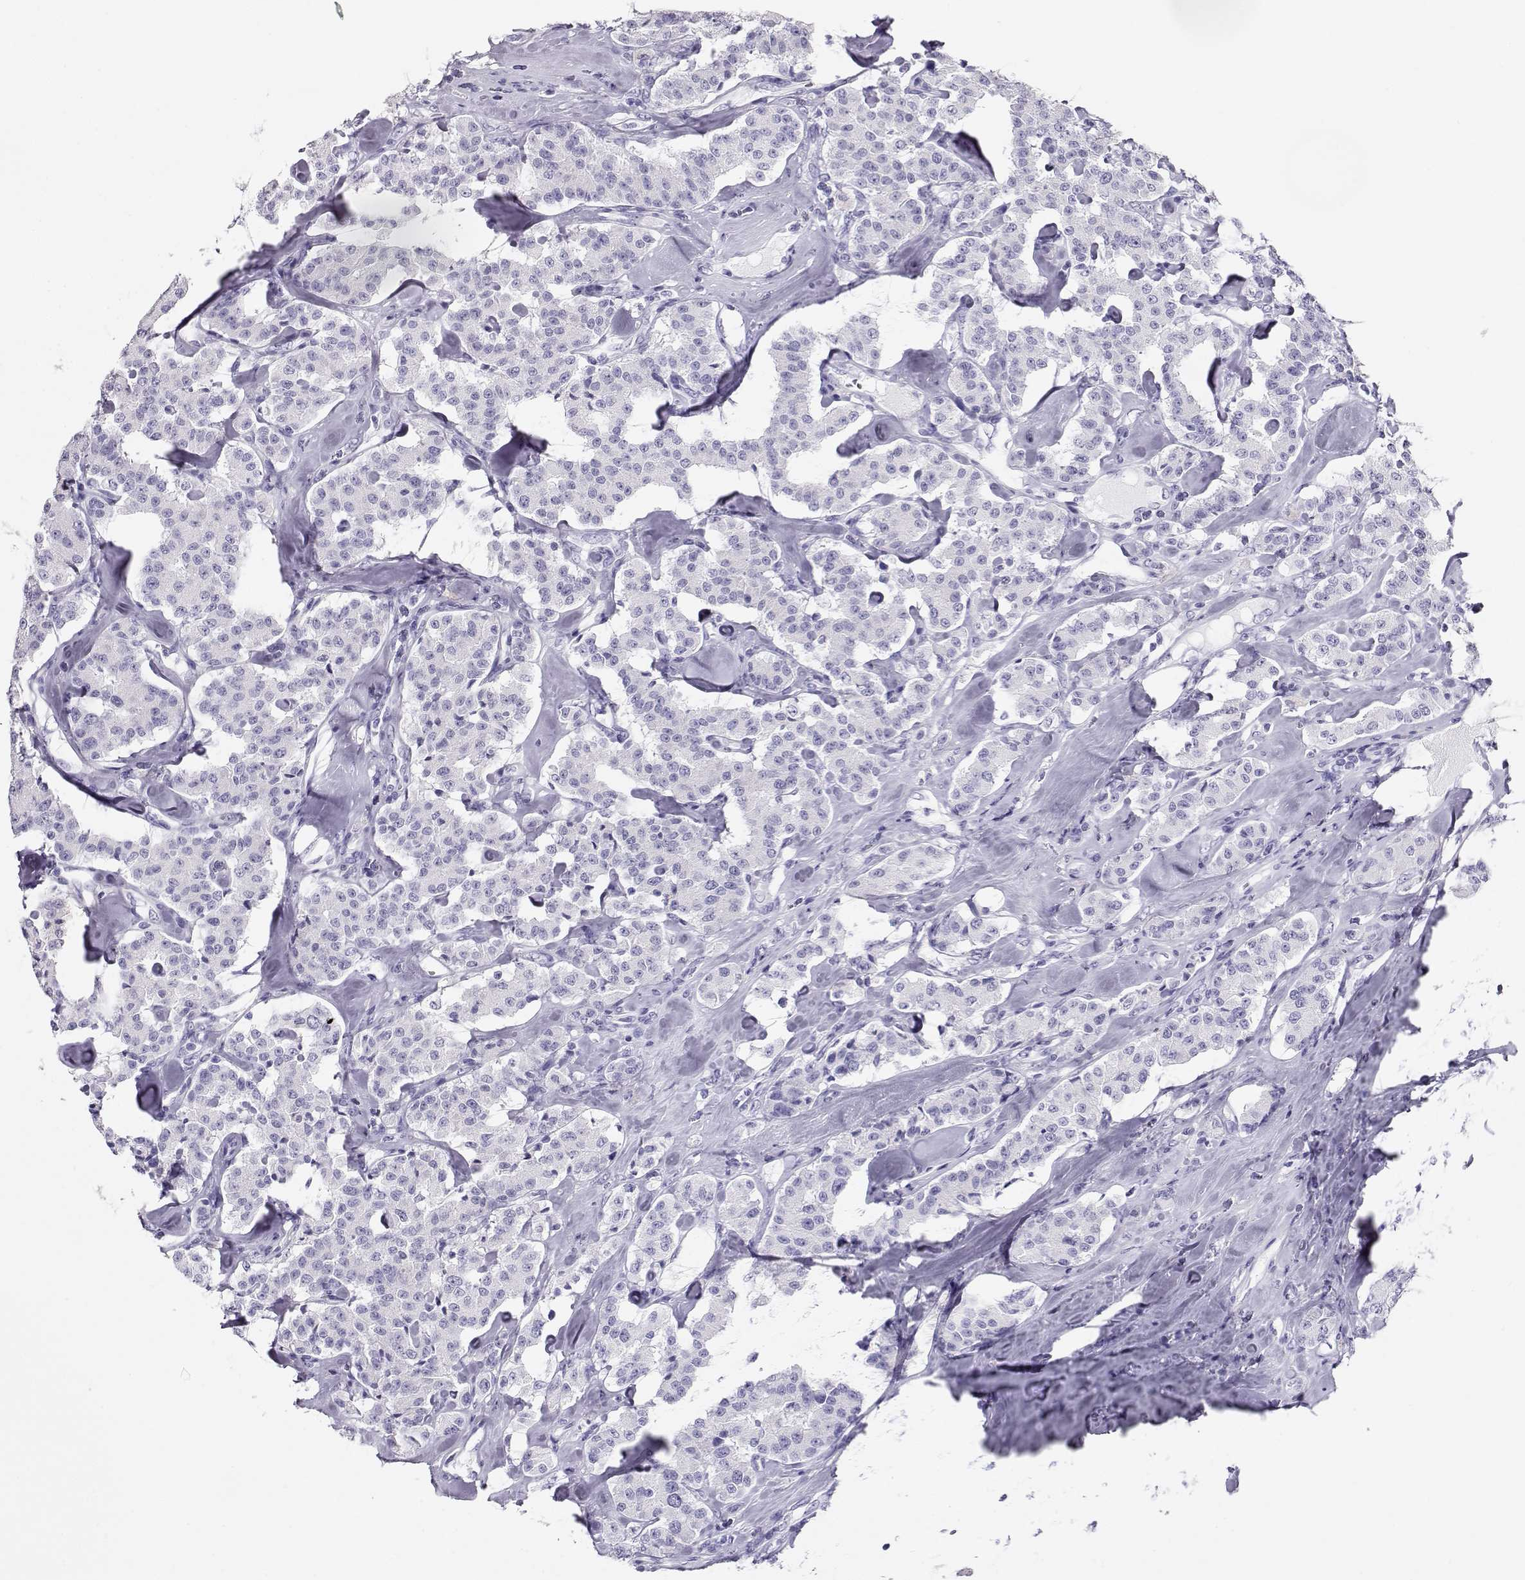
{"staining": {"intensity": "negative", "quantity": "none", "location": "none"}, "tissue": "carcinoid", "cell_type": "Tumor cells", "image_type": "cancer", "snomed": [{"axis": "morphology", "description": "Carcinoid, malignant, NOS"}, {"axis": "topography", "description": "Pancreas"}], "caption": "IHC photomicrograph of malignant carcinoid stained for a protein (brown), which displays no positivity in tumor cells. (DAB (3,3'-diaminobenzidine) immunohistochemistry with hematoxylin counter stain).", "gene": "CRX", "patient": {"sex": "male", "age": 41}}